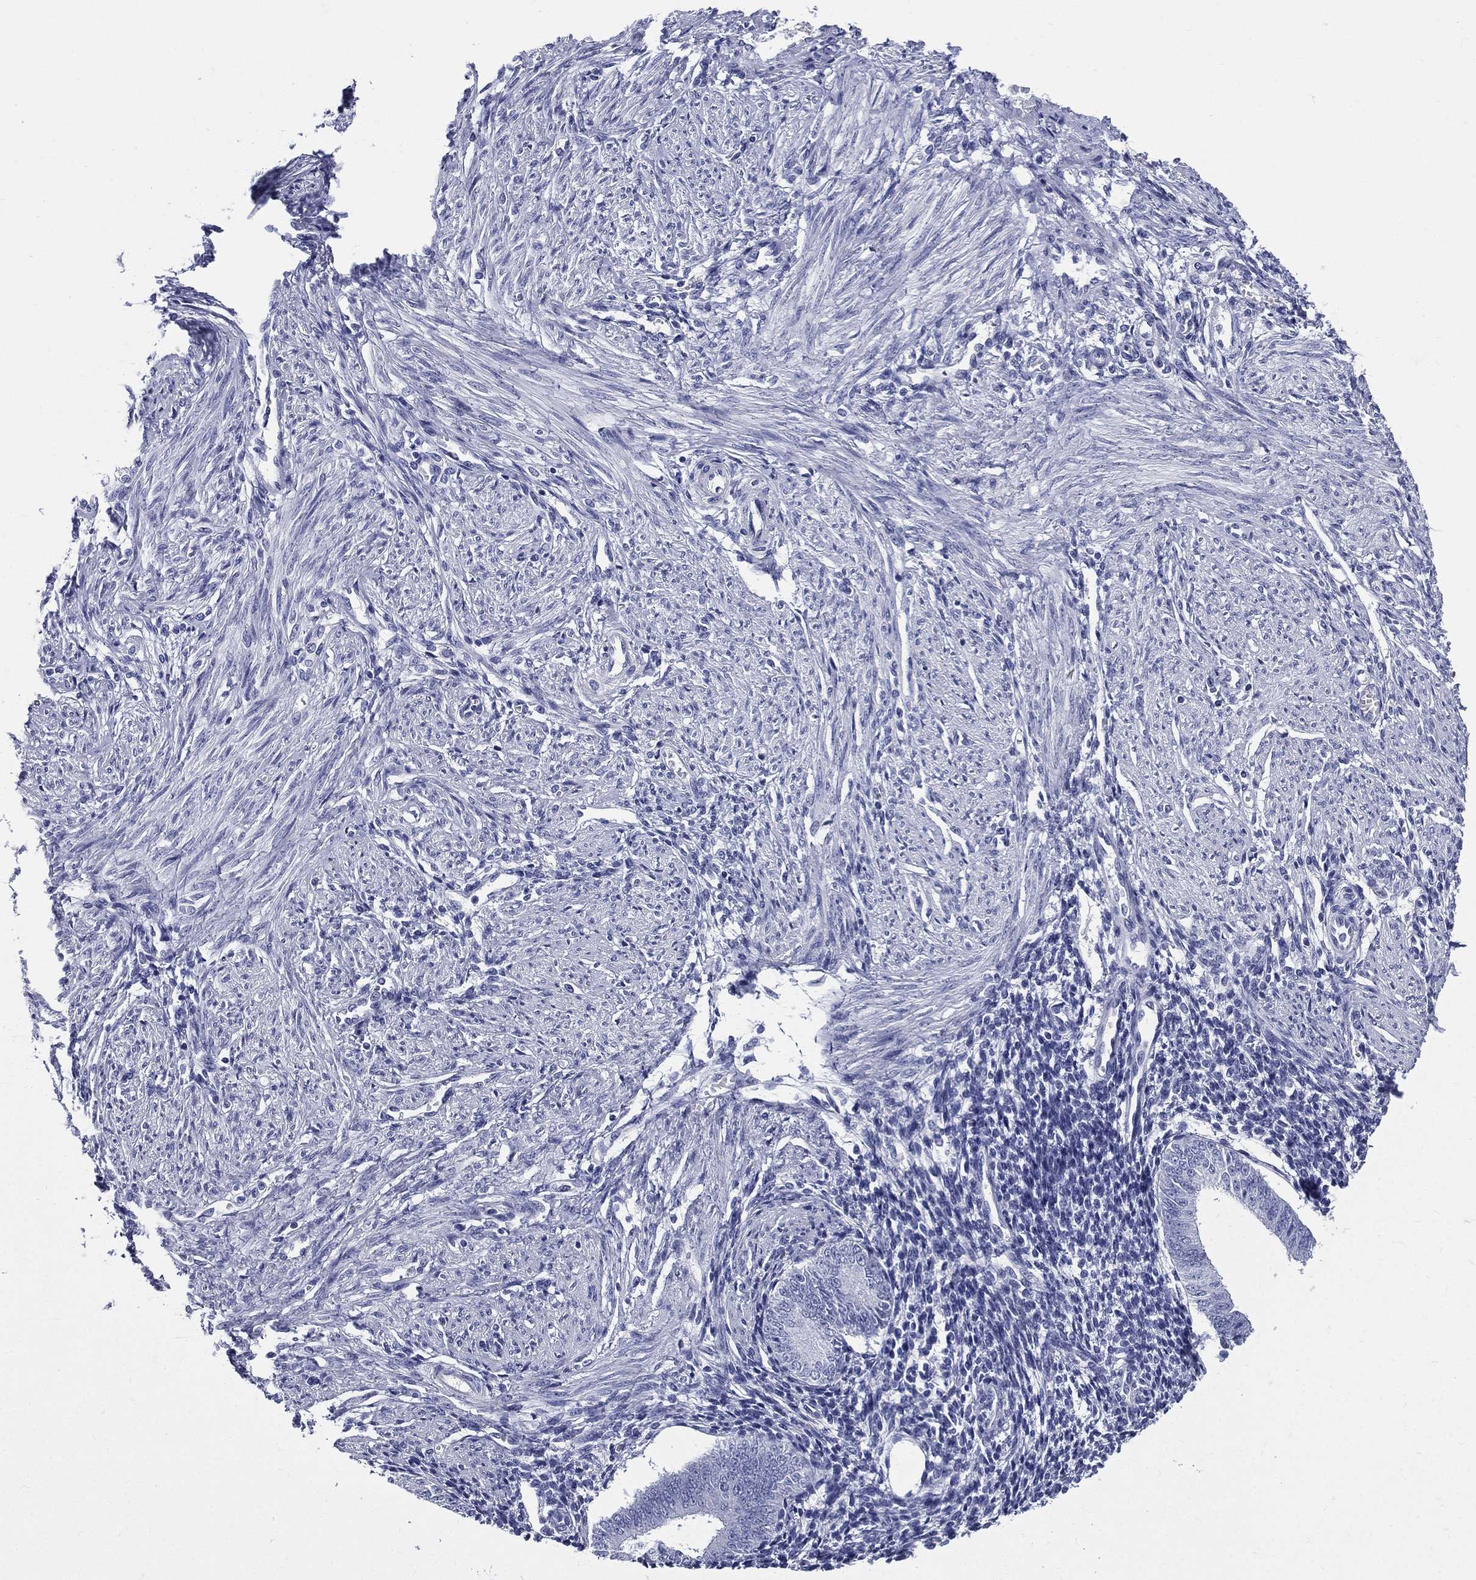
{"staining": {"intensity": "negative", "quantity": "none", "location": "none"}, "tissue": "endometrium", "cell_type": "Cells in endometrial stroma", "image_type": "normal", "snomed": [{"axis": "morphology", "description": "Normal tissue, NOS"}, {"axis": "topography", "description": "Endometrium"}], "caption": "This is an immunohistochemistry (IHC) image of unremarkable endometrium. There is no expression in cells in endometrial stroma.", "gene": "DPYS", "patient": {"sex": "female", "age": 39}}